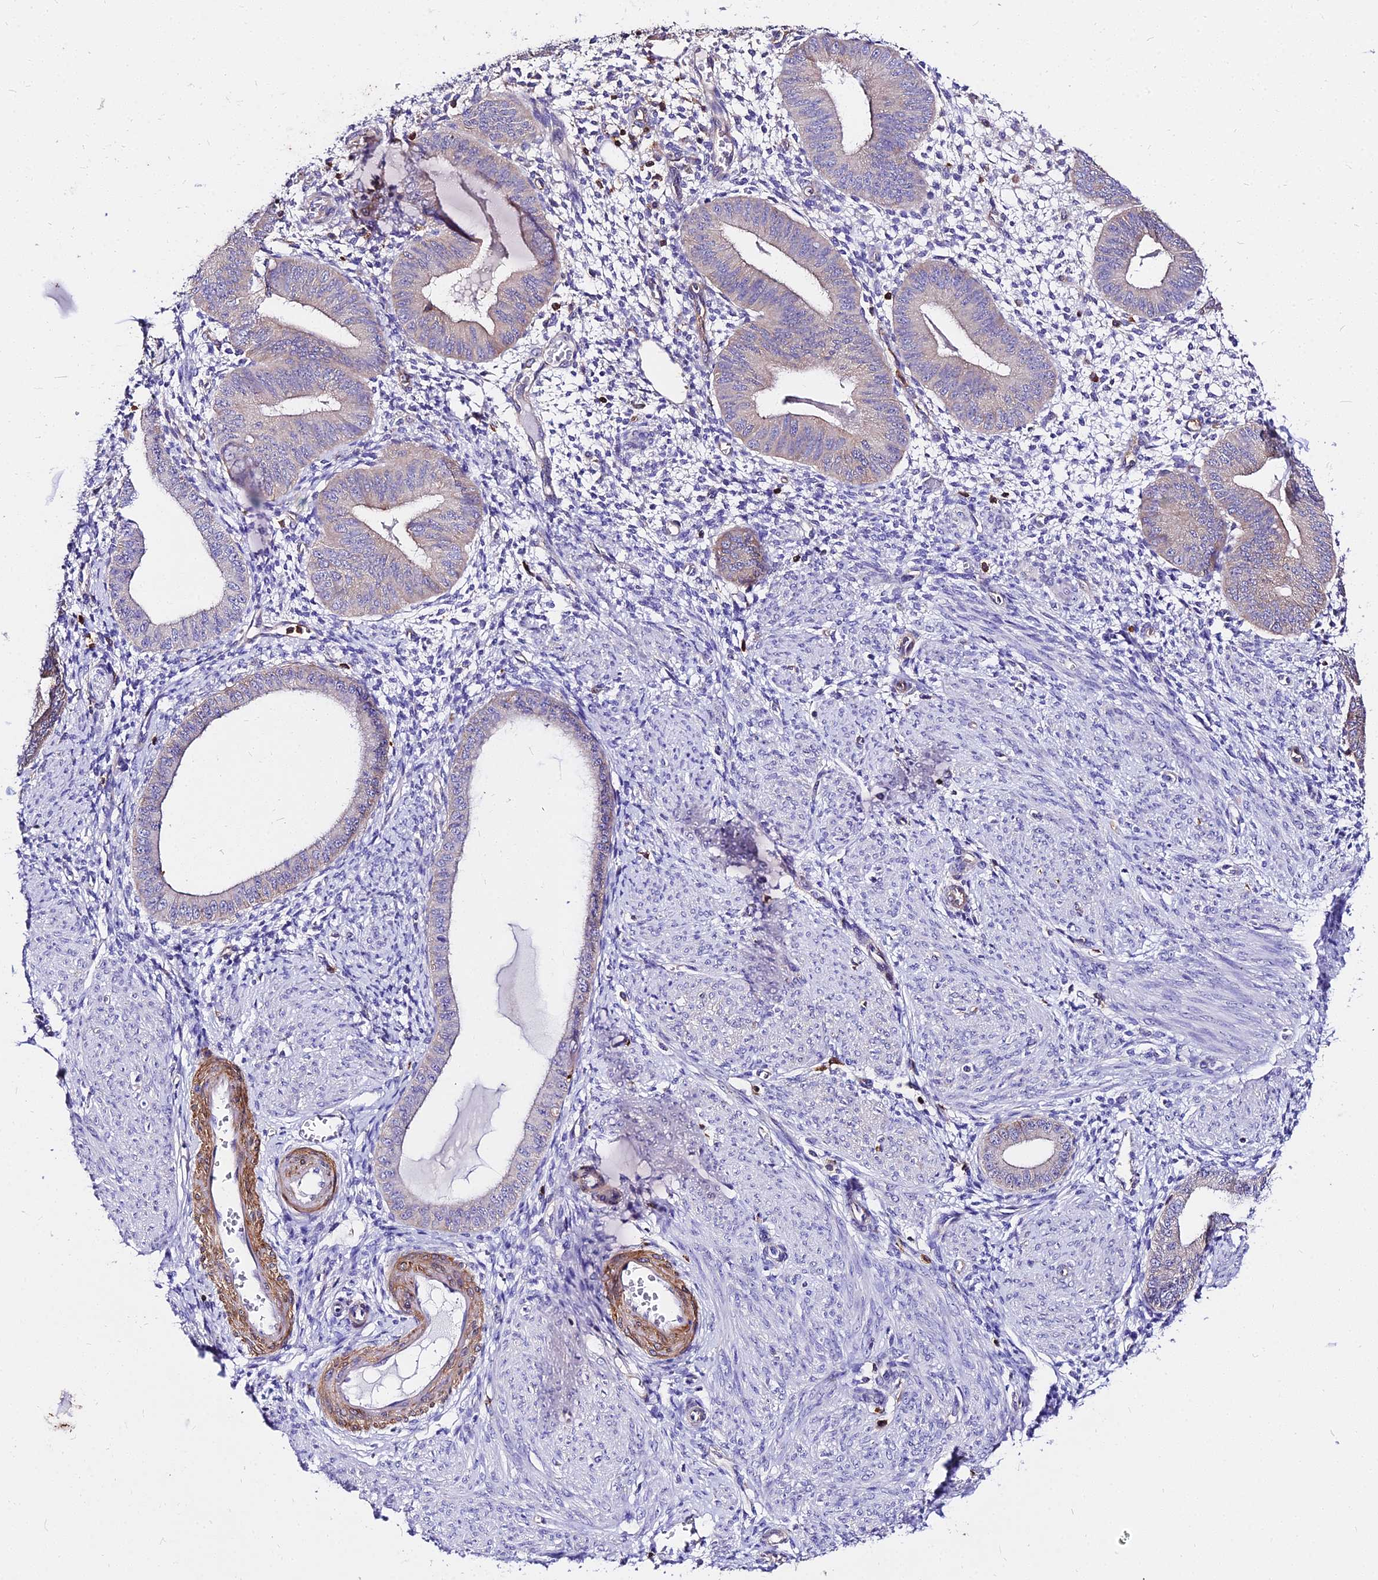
{"staining": {"intensity": "negative", "quantity": "none", "location": "none"}, "tissue": "endometrium", "cell_type": "Cells in endometrial stroma", "image_type": "normal", "snomed": [{"axis": "morphology", "description": "Normal tissue, NOS"}, {"axis": "topography", "description": "Endometrium"}], "caption": "Endometrium stained for a protein using IHC shows no expression cells in endometrial stroma.", "gene": "CSRP1", "patient": {"sex": "female", "age": 49}}